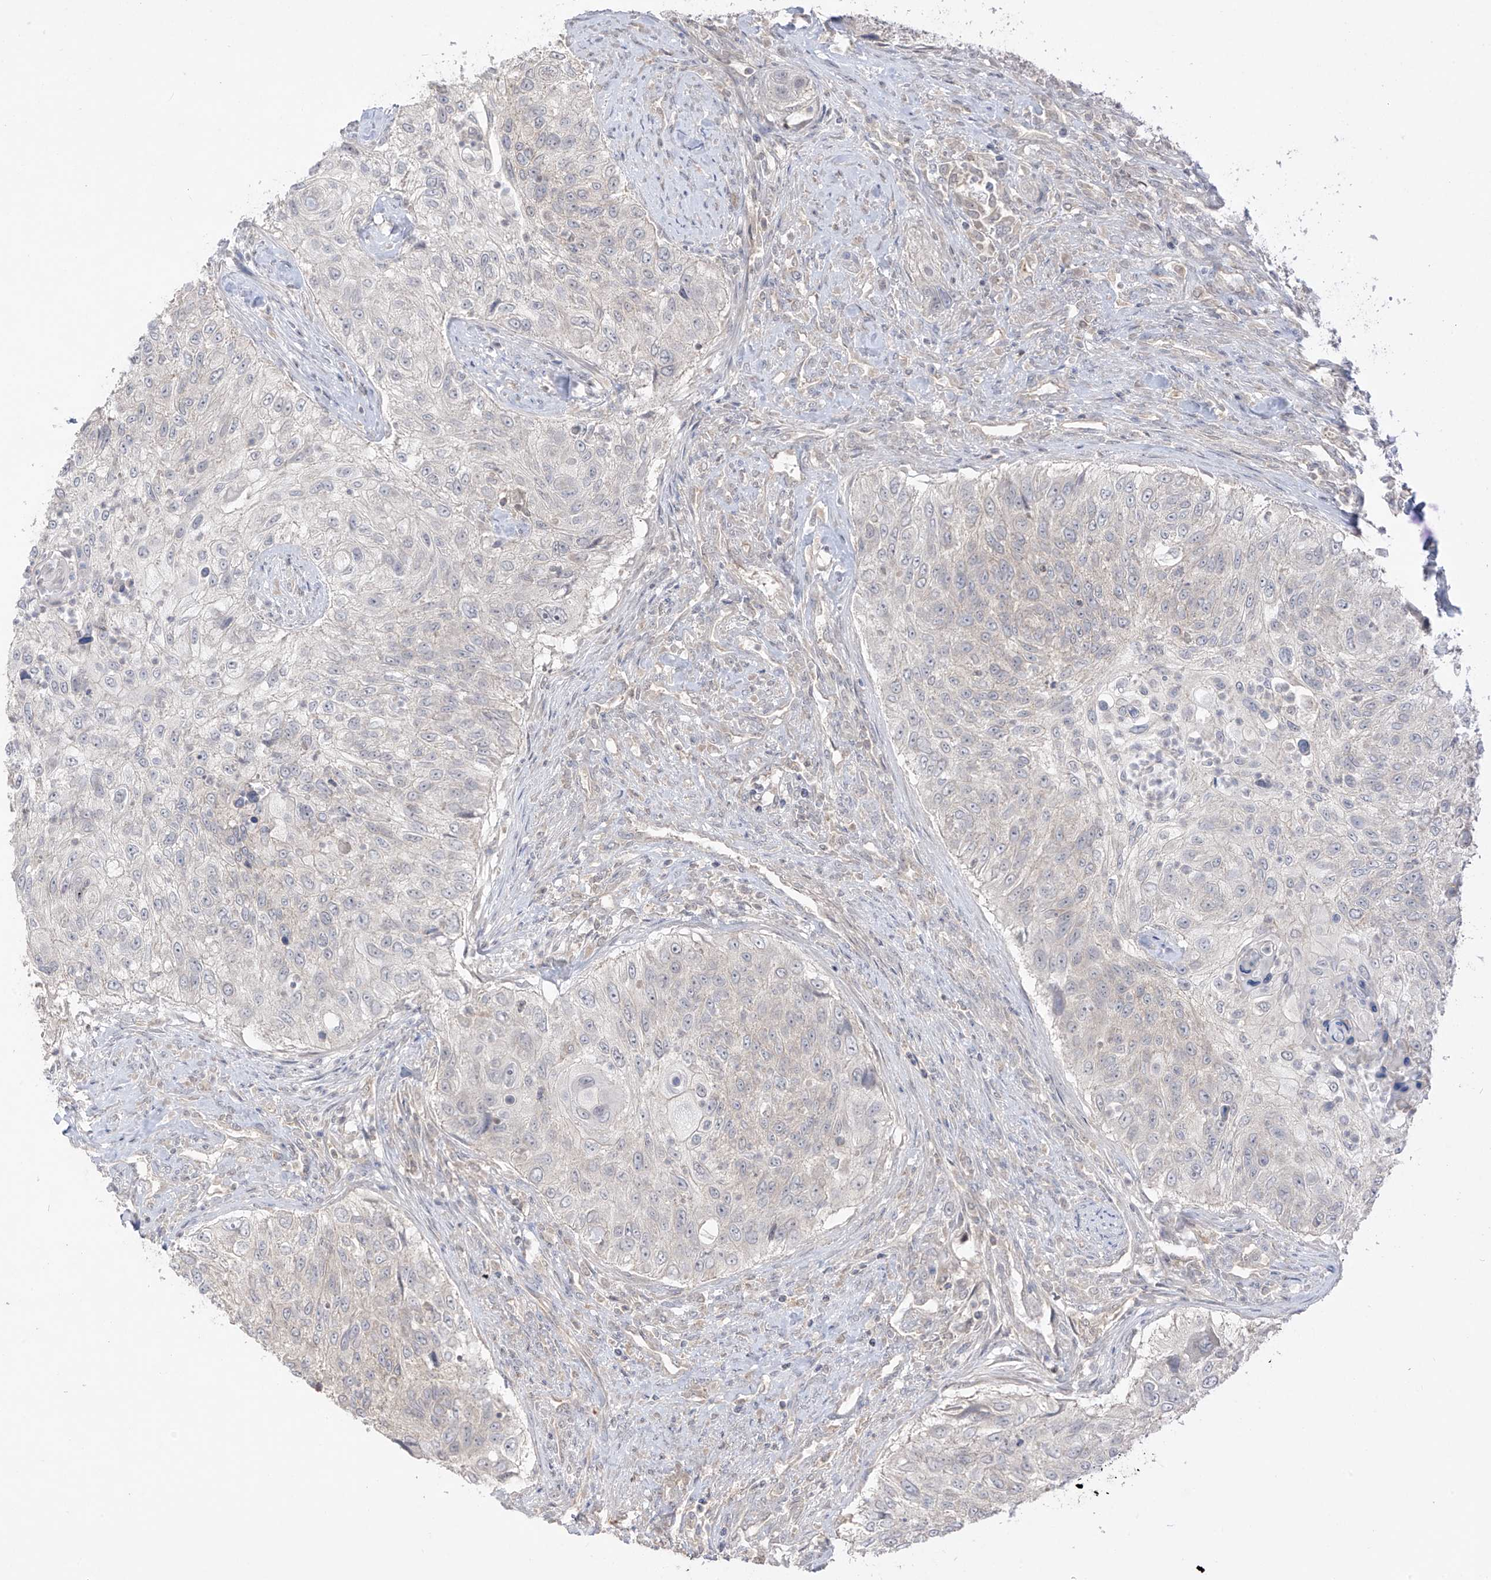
{"staining": {"intensity": "negative", "quantity": "none", "location": "none"}, "tissue": "urothelial cancer", "cell_type": "Tumor cells", "image_type": "cancer", "snomed": [{"axis": "morphology", "description": "Urothelial carcinoma, High grade"}, {"axis": "topography", "description": "Urinary bladder"}], "caption": "Tumor cells show no significant positivity in high-grade urothelial carcinoma.", "gene": "ANGEL2", "patient": {"sex": "female", "age": 60}}